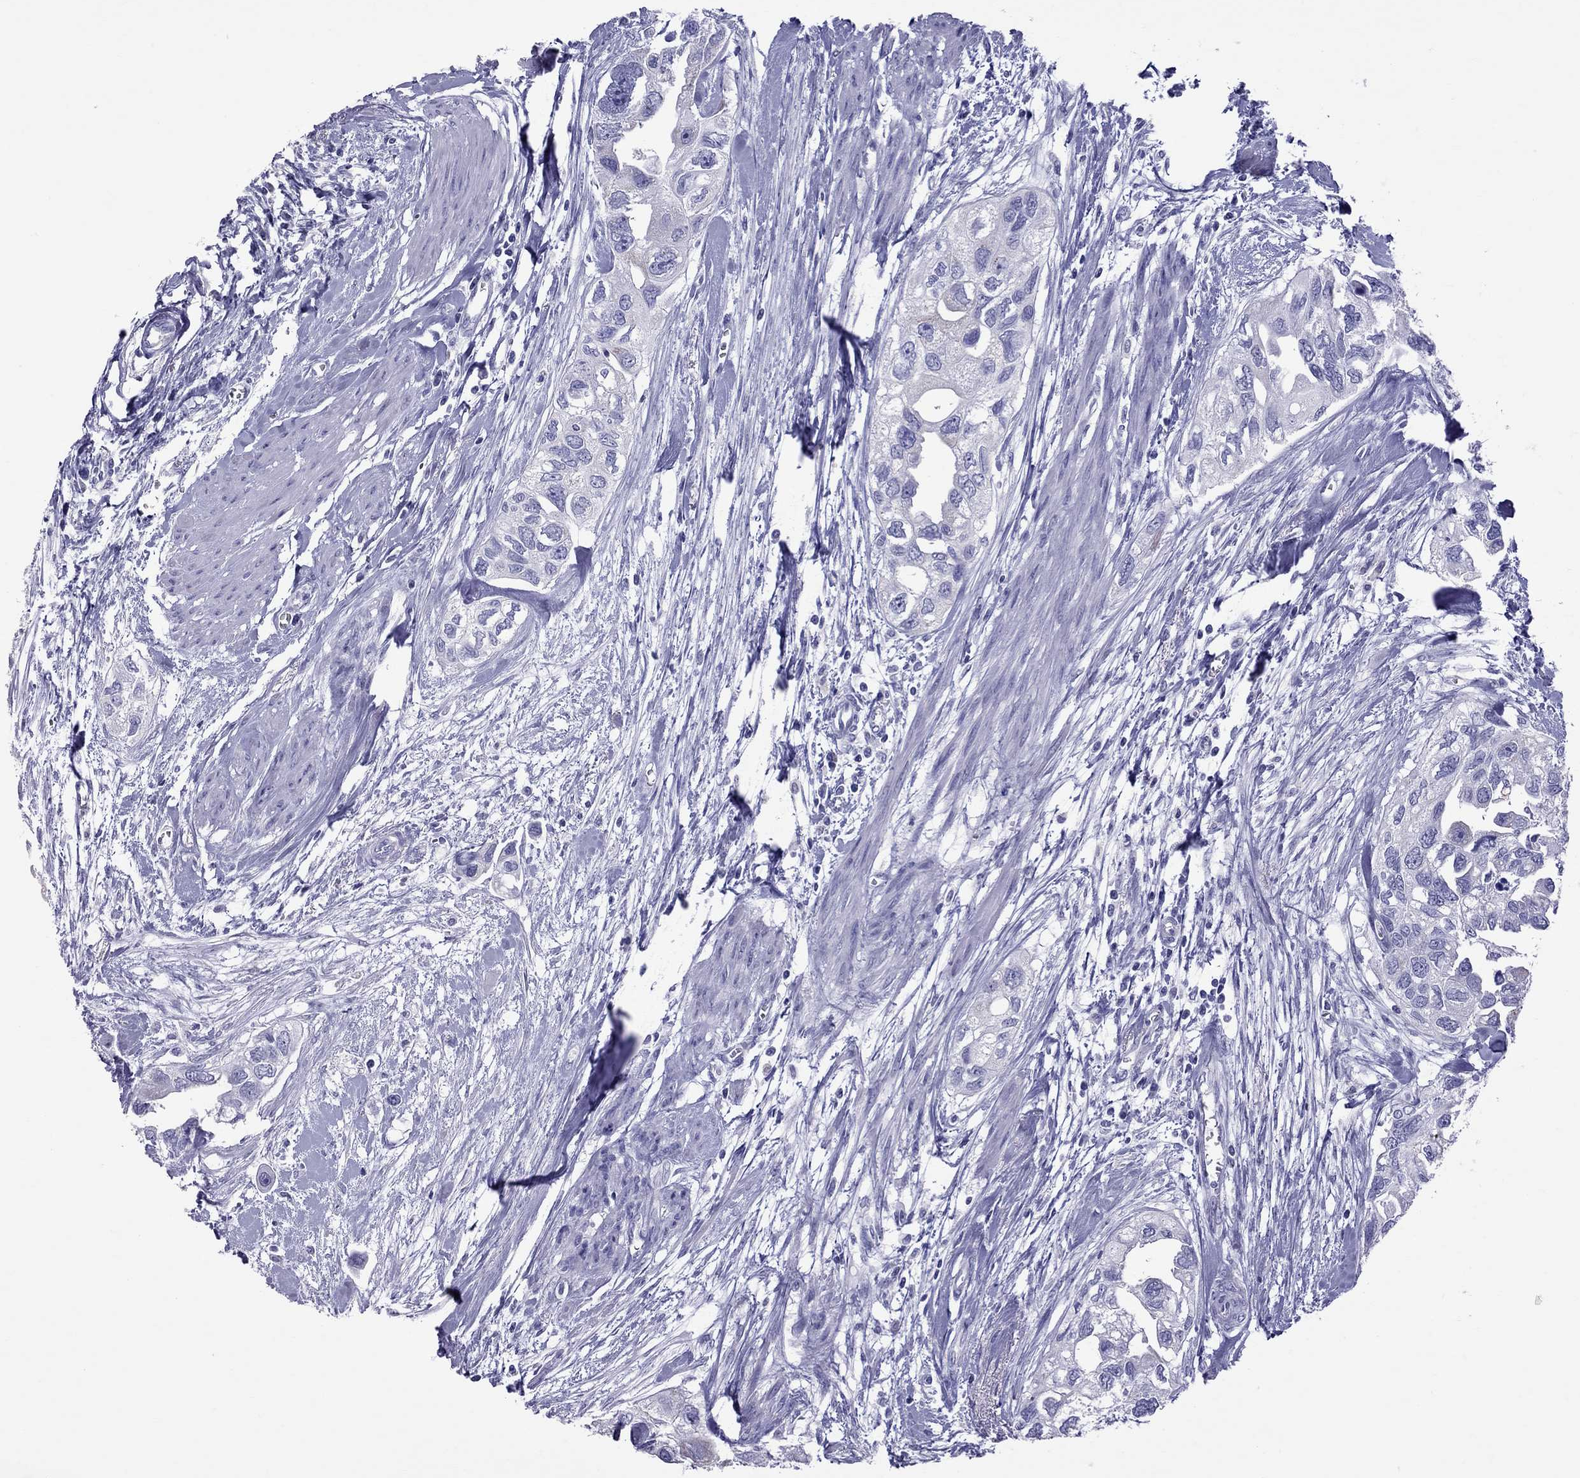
{"staining": {"intensity": "negative", "quantity": "none", "location": "none"}, "tissue": "urothelial cancer", "cell_type": "Tumor cells", "image_type": "cancer", "snomed": [{"axis": "morphology", "description": "Urothelial carcinoma, High grade"}, {"axis": "topography", "description": "Urinary bladder"}], "caption": "Immunohistochemical staining of urothelial cancer exhibits no significant positivity in tumor cells. Brightfield microscopy of immunohistochemistry stained with DAB (3,3'-diaminobenzidine) (brown) and hematoxylin (blue), captured at high magnification.", "gene": "TTLL13", "patient": {"sex": "male", "age": 59}}